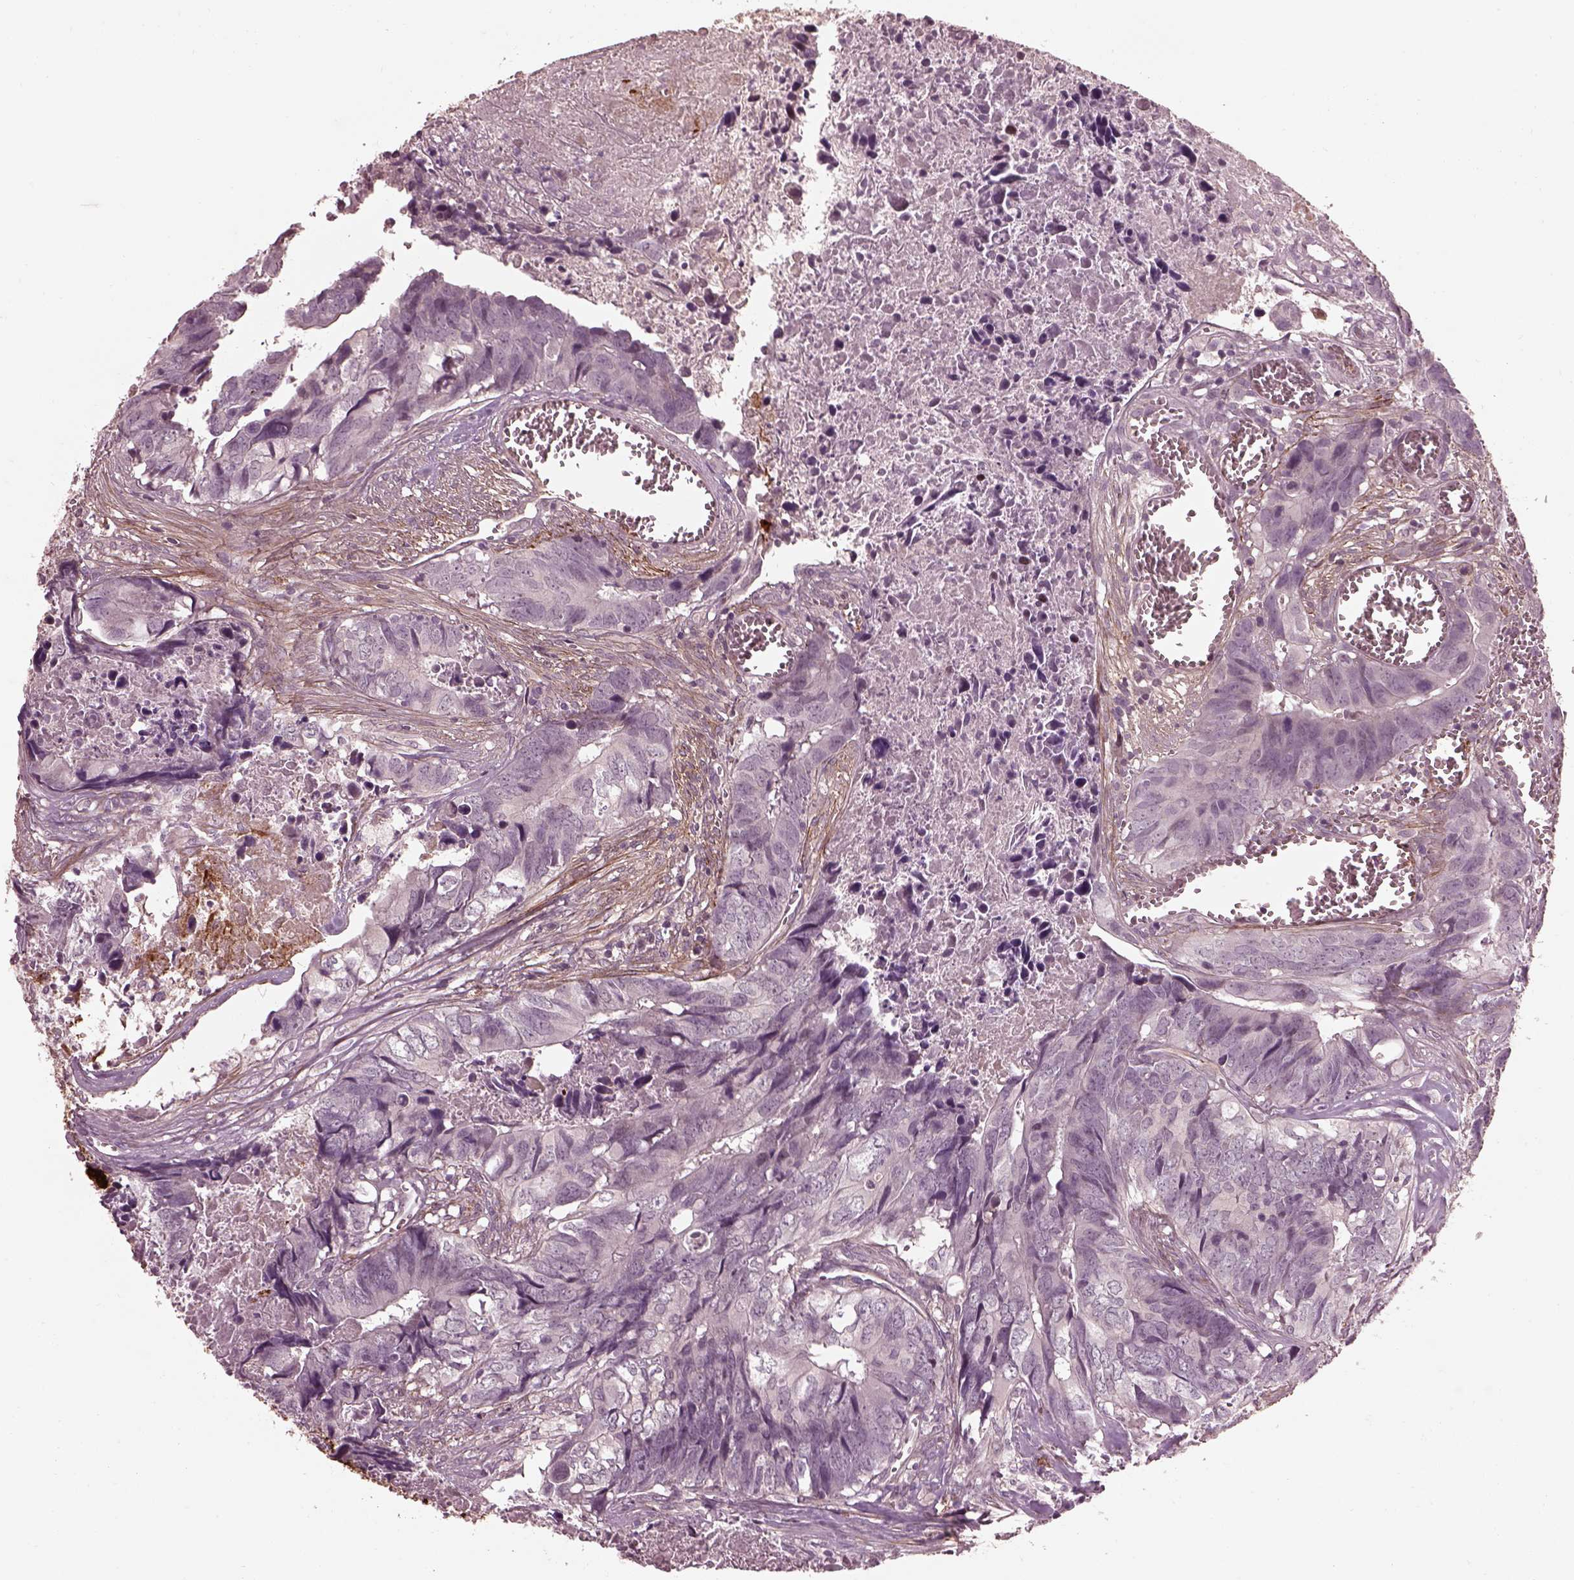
{"staining": {"intensity": "negative", "quantity": "none", "location": "none"}, "tissue": "colorectal cancer", "cell_type": "Tumor cells", "image_type": "cancer", "snomed": [{"axis": "morphology", "description": "Adenocarcinoma, NOS"}, {"axis": "topography", "description": "Colon"}], "caption": "Photomicrograph shows no protein expression in tumor cells of colorectal adenocarcinoma tissue. (Brightfield microscopy of DAB immunohistochemistry (IHC) at high magnification).", "gene": "EFEMP1", "patient": {"sex": "female", "age": 82}}